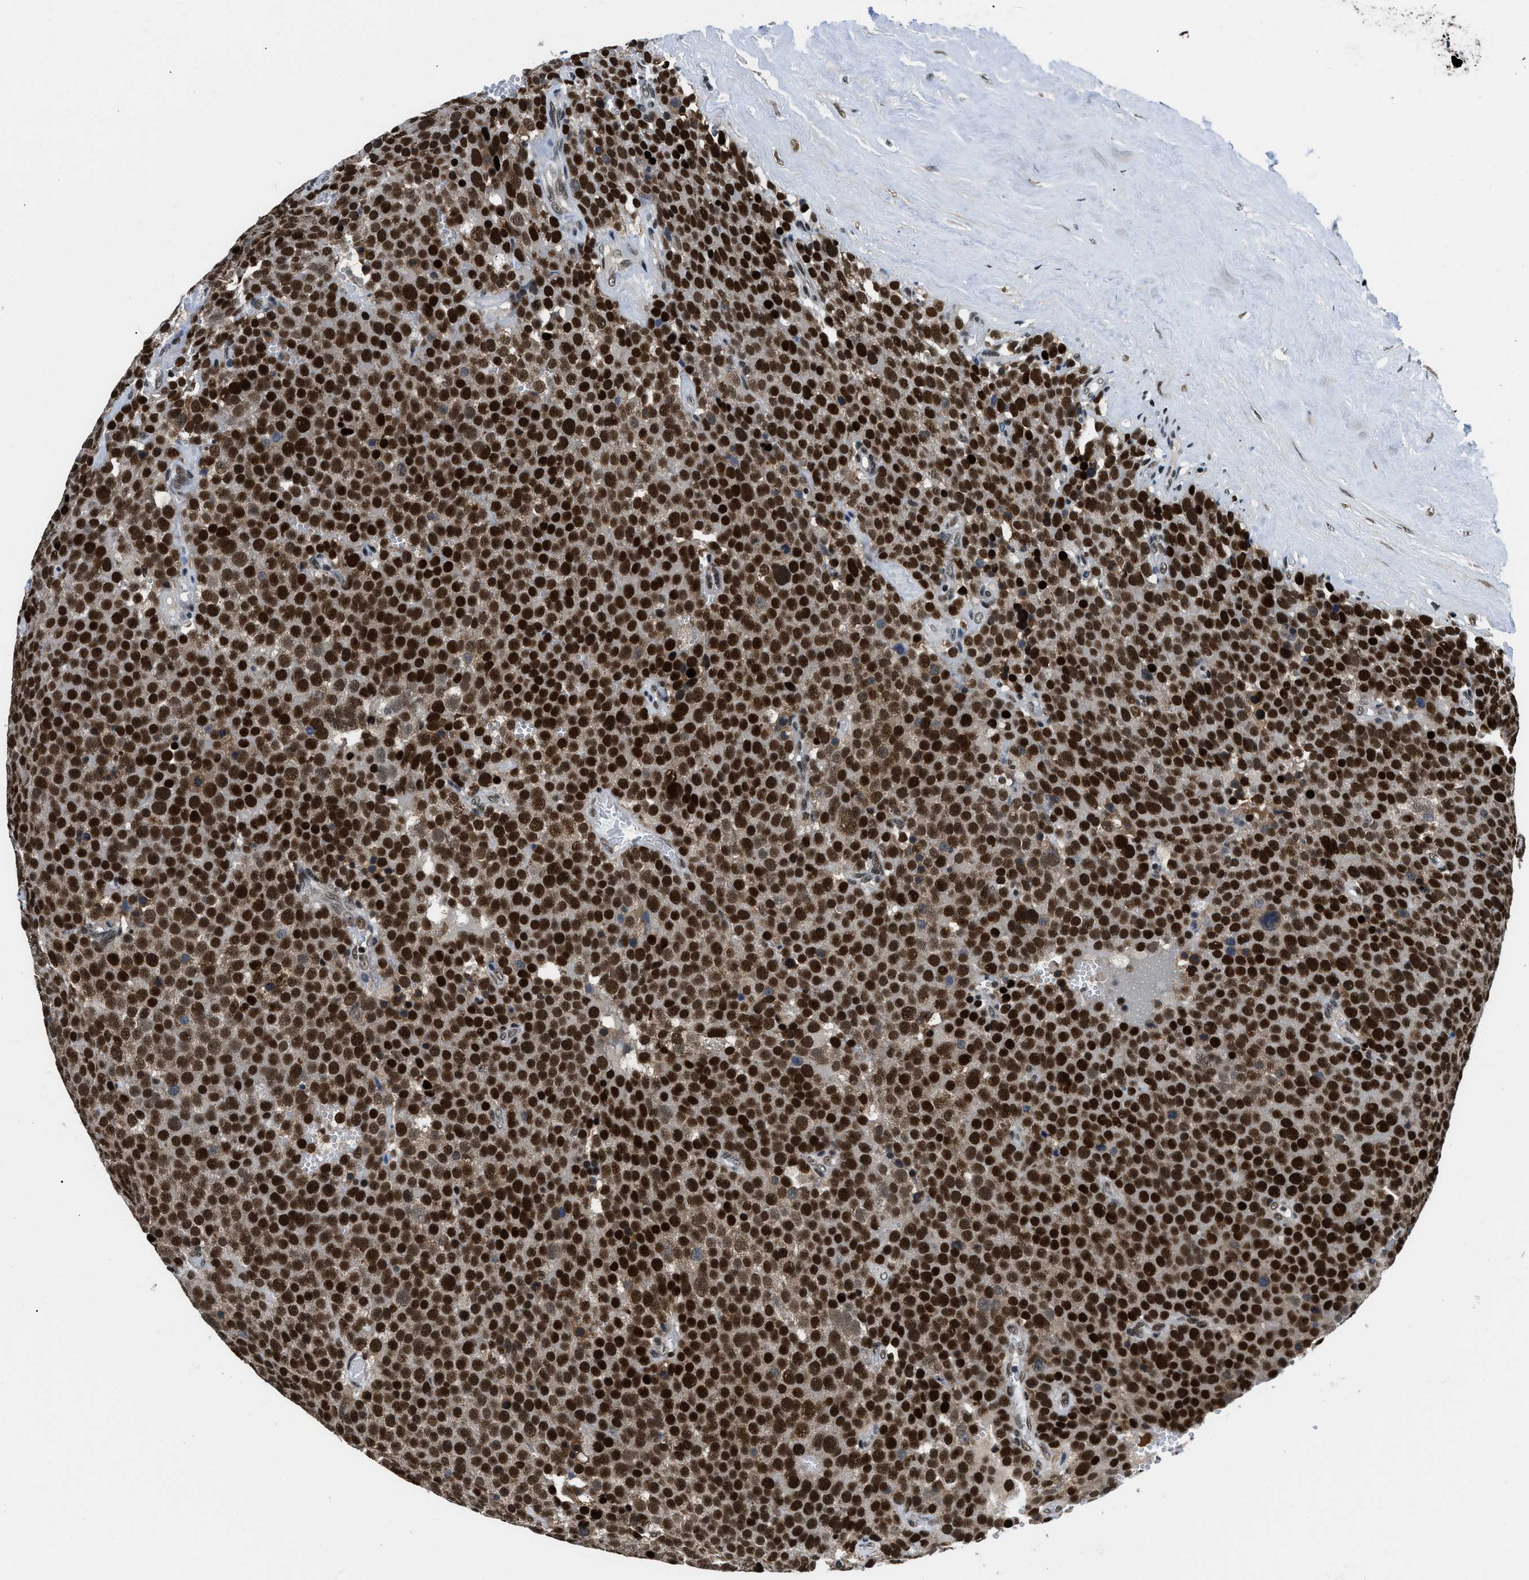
{"staining": {"intensity": "strong", "quantity": ">75%", "location": "nuclear"}, "tissue": "testis cancer", "cell_type": "Tumor cells", "image_type": "cancer", "snomed": [{"axis": "morphology", "description": "Normal tissue, NOS"}, {"axis": "morphology", "description": "Seminoma, NOS"}, {"axis": "topography", "description": "Testis"}], "caption": "Protein staining reveals strong nuclear expression in approximately >75% of tumor cells in testis seminoma.", "gene": "KDM3B", "patient": {"sex": "male", "age": 71}}